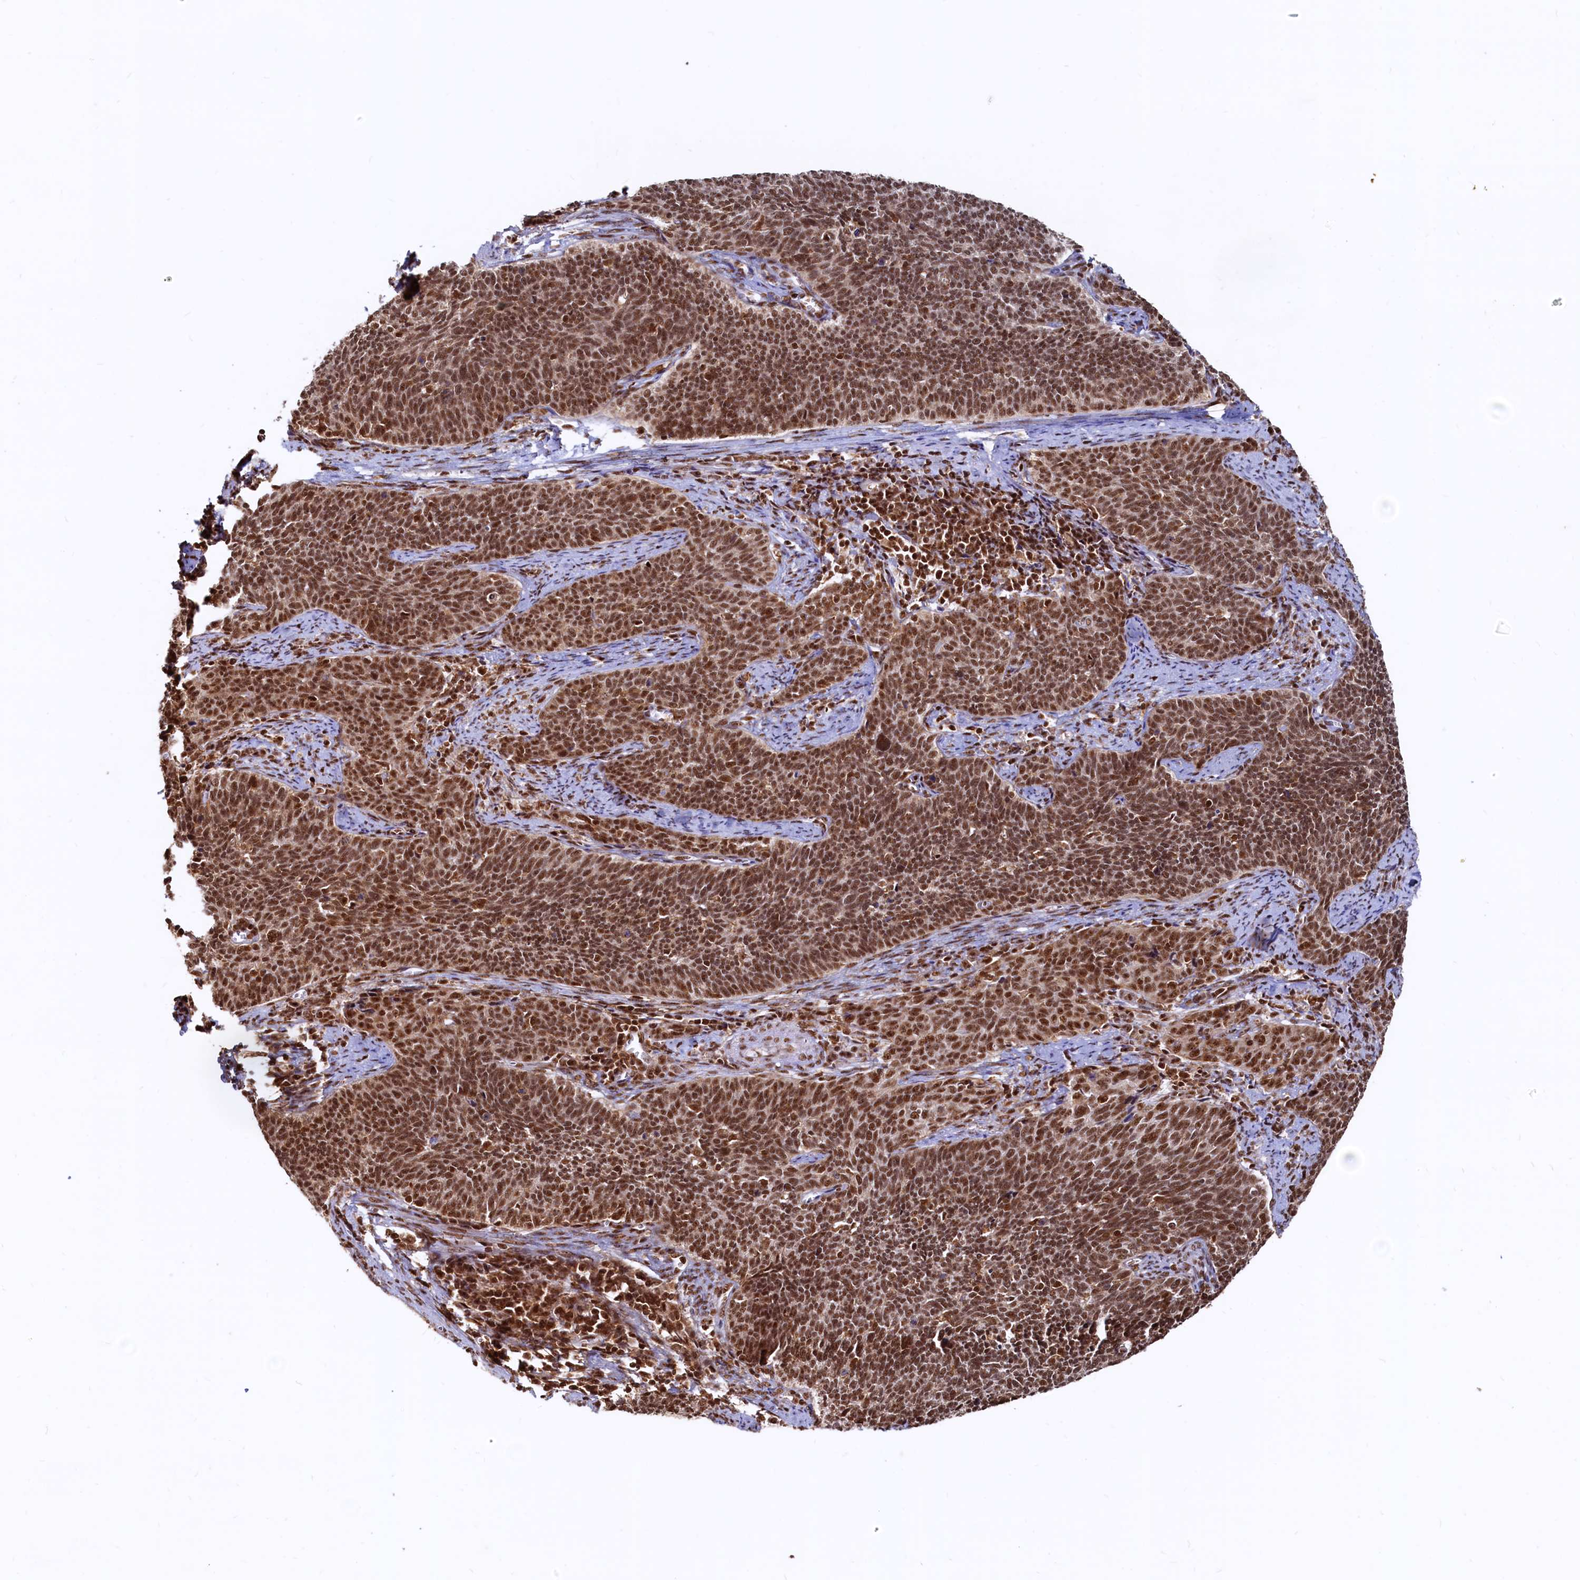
{"staining": {"intensity": "strong", "quantity": ">75%", "location": "nuclear"}, "tissue": "cervical cancer", "cell_type": "Tumor cells", "image_type": "cancer", "snomed": [{"axis": "morphology", "description": "Squamous cell carcinoma, NOS"}, {"axis": "topography", "description": "Cervix"}], "caption": "Squamous cell carcinoma (cervical) tissue reveals strong nuclear expression in about >75% of tumor cells", "gene": "RSRC2", "patient": {"sex": "female", "age": 39}}